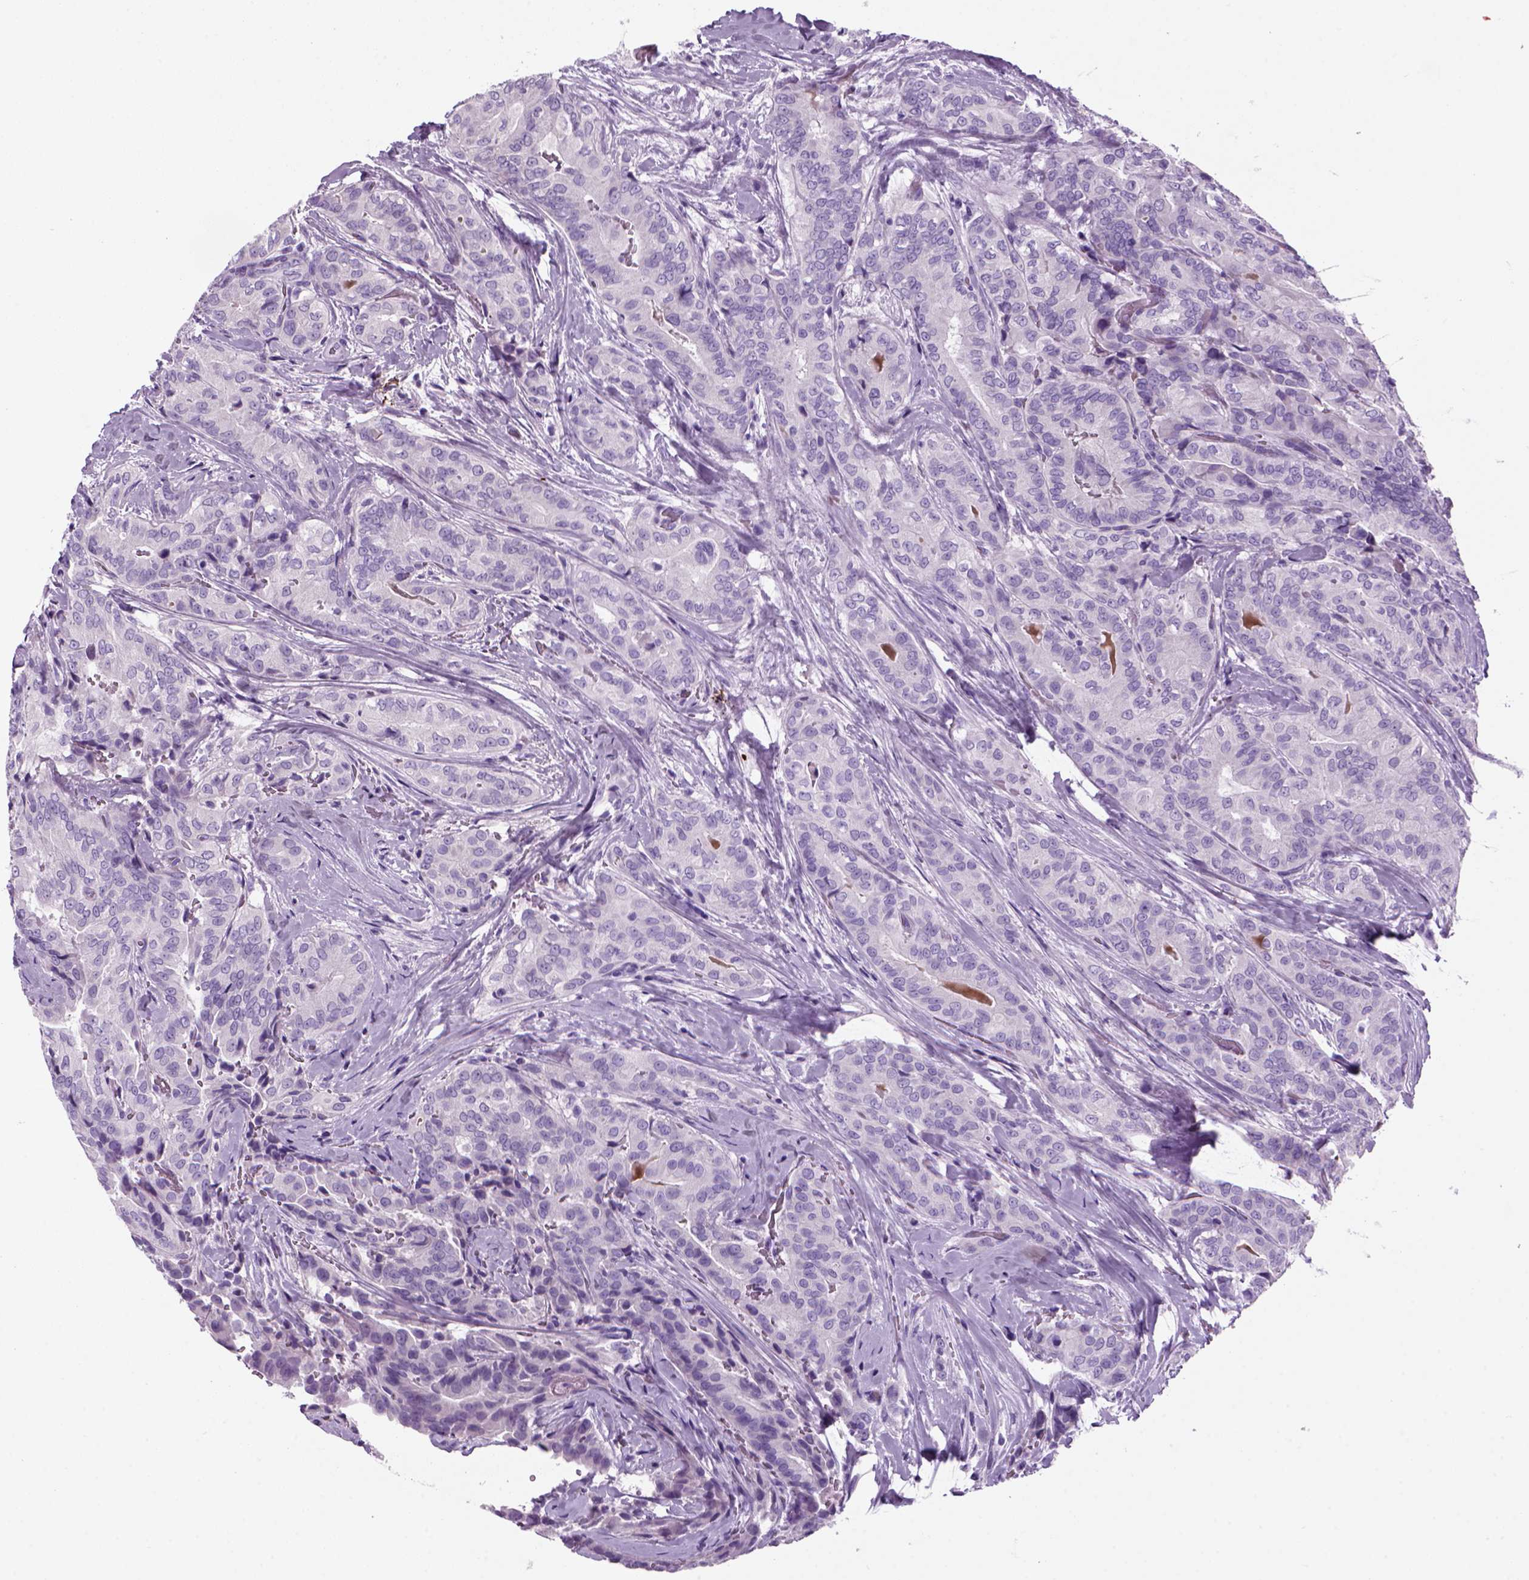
{"staining": {"intensity": "negative", "quantity": "none", "location": "none"}, "tissue": "thyroid cancer", "cell_type": "Tumor cells", "image_type": "cancer", "snomed": [{"axis": "morphology", "description": "Papillary adenocarcinoma, NOS"}, {"axis": "topography", "description": "Thyroid gland"}], "caption": "DAB (3,3'-diaminobenzidine) immunohistochemical staining of human thyroid cancer shows no significant staining in tumor cells.", "gene": "MZB1", "patient": {"sex": "male", "age": 61}}